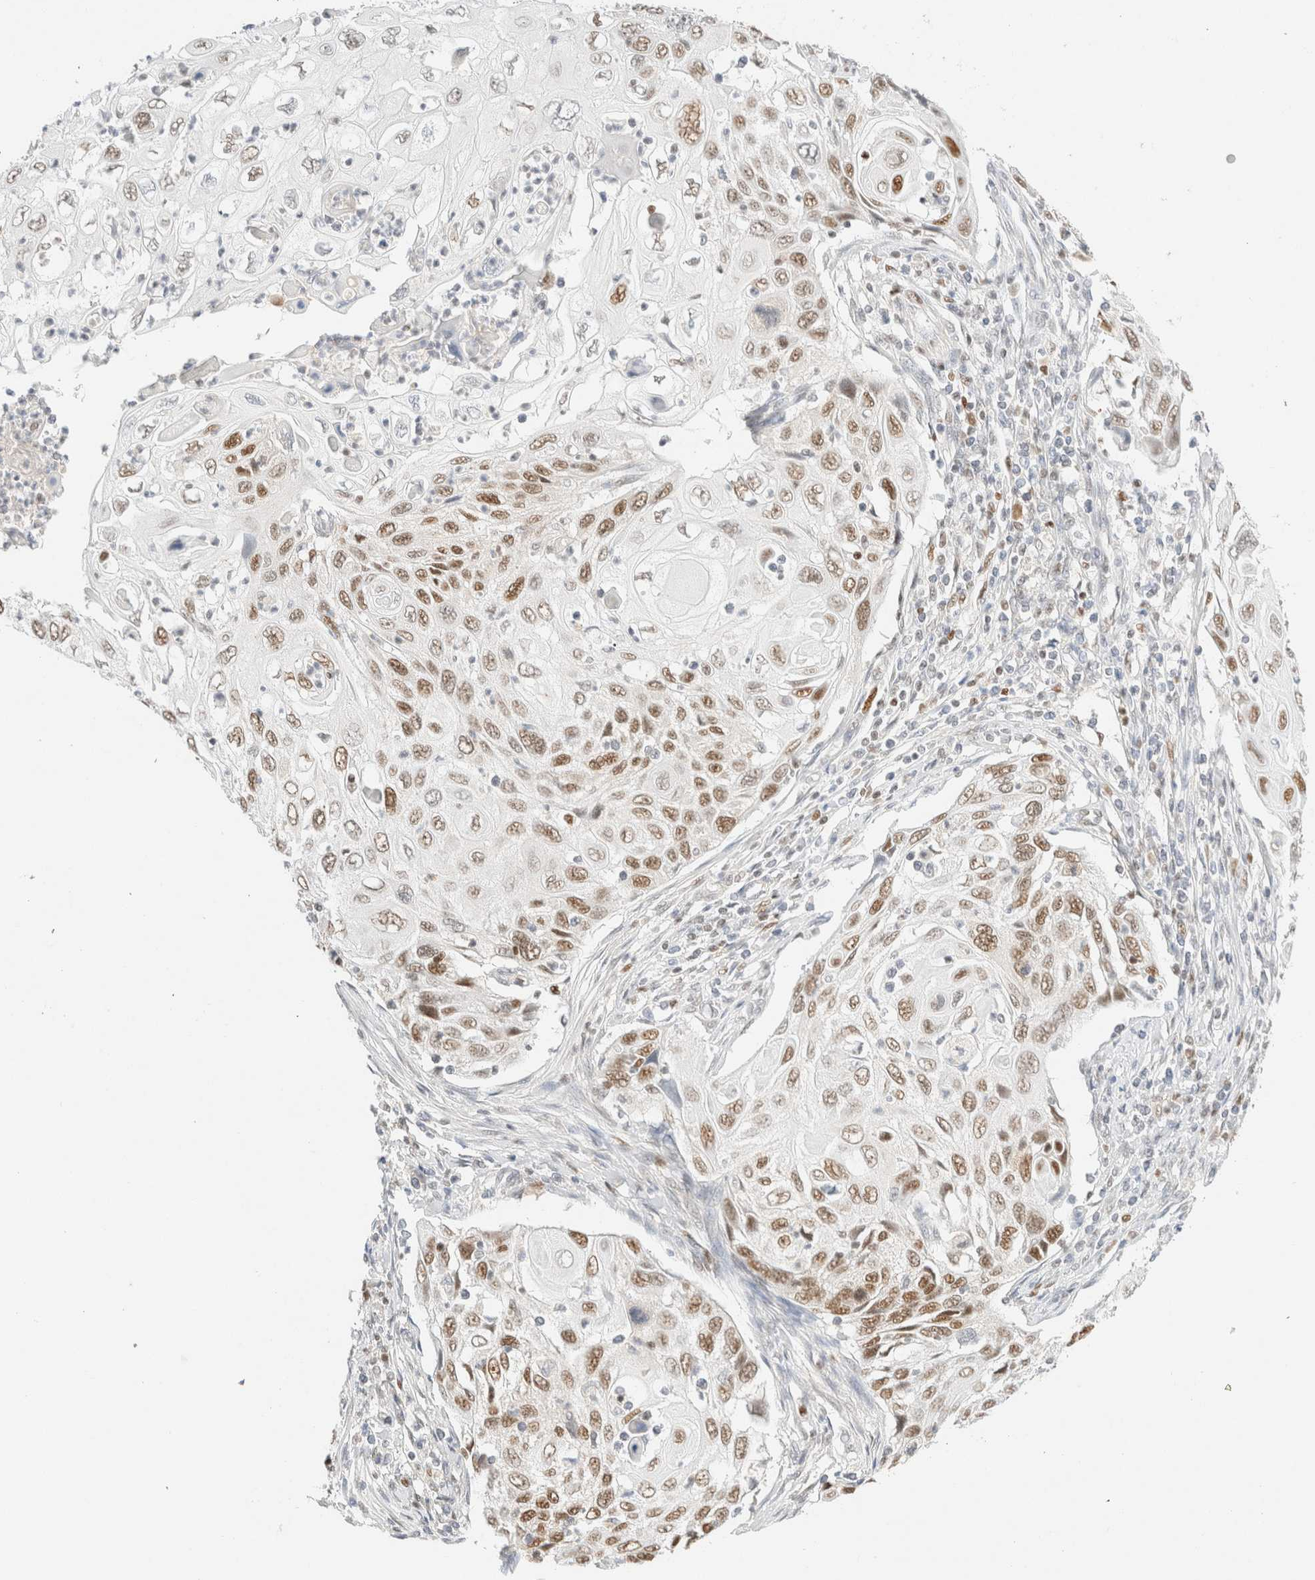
{"staining": {"intensity": "moderate", "quantity": ">75%", "location": "nuclear"}, "tissue": "cervical cancer", "cell_type": "Tumor cells", "image_type": "cancer", "snomed": [{"axis": "morphology", "description": "Squamous cell carcinoma, NOS"}, {"axis": "topography", "description": "Cervix"}], "caption": "Protein analysis of squamous cell carcinoma (cervical) tissue reveals moderate nuclear expression in about >75% of tumor cells.", "gene": "DDB2", "patient": {"sex": "female", "age": 70}}